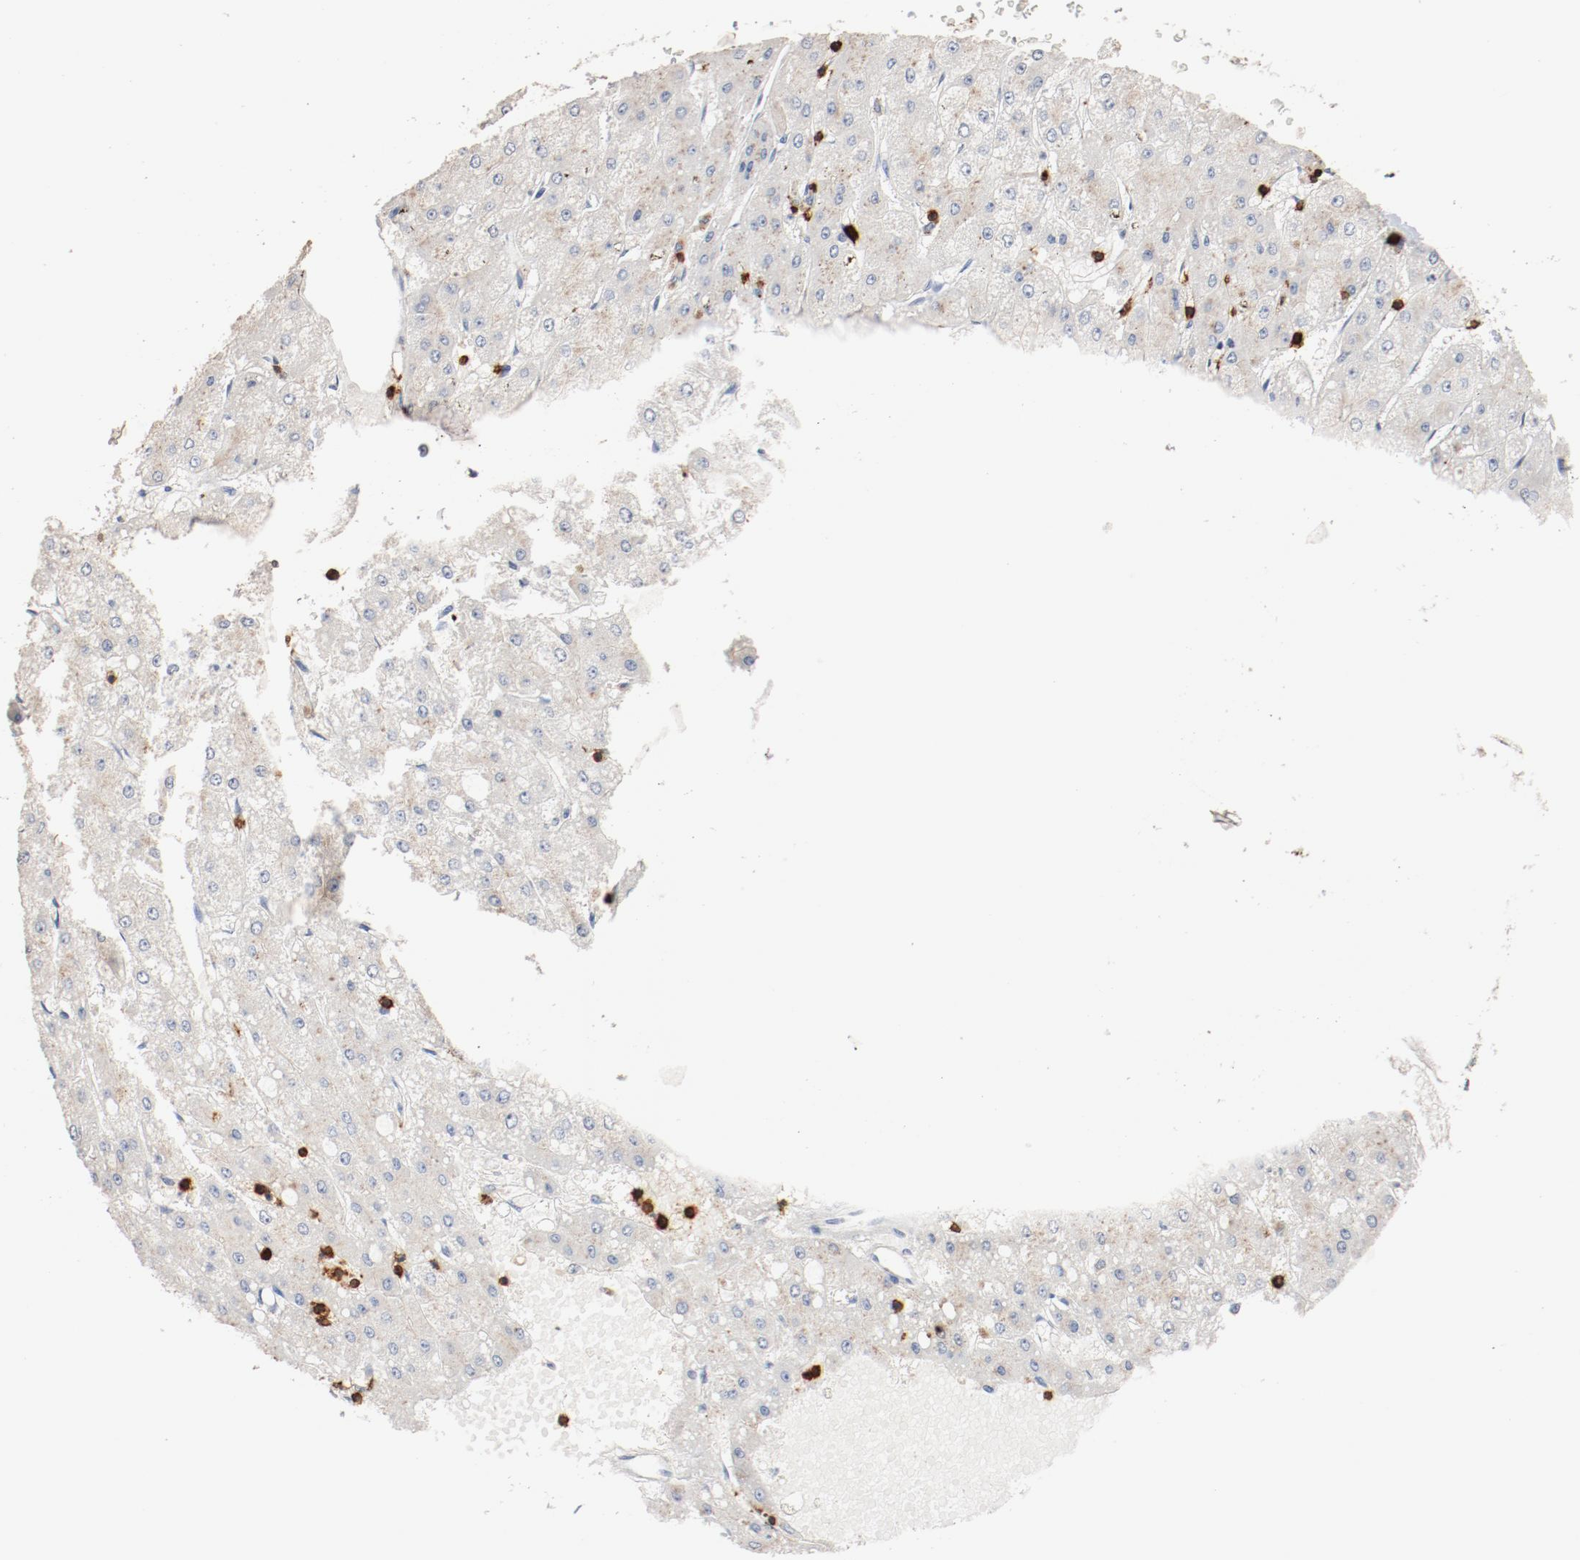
{"staining": {"intensity": "negative", "quantity": "none", "location": "none"}, "tissue": "liver cancer", "cell_type": "Tumor cells", "image_type": "cancer", "snomed": [{"axis": "morphology", "description": "Carcinoma, Hepatocellular, NOS"}, {"axis": "topography", "description": "Liver"}], "caption": "Immunohistochemistry (IHC) image of liver hepatocellular carcinoma stained for a protein (brown), which shows no staining in tumor cells.", "gene": "CD247", "patient": {"sex": "female", "age": 52}}